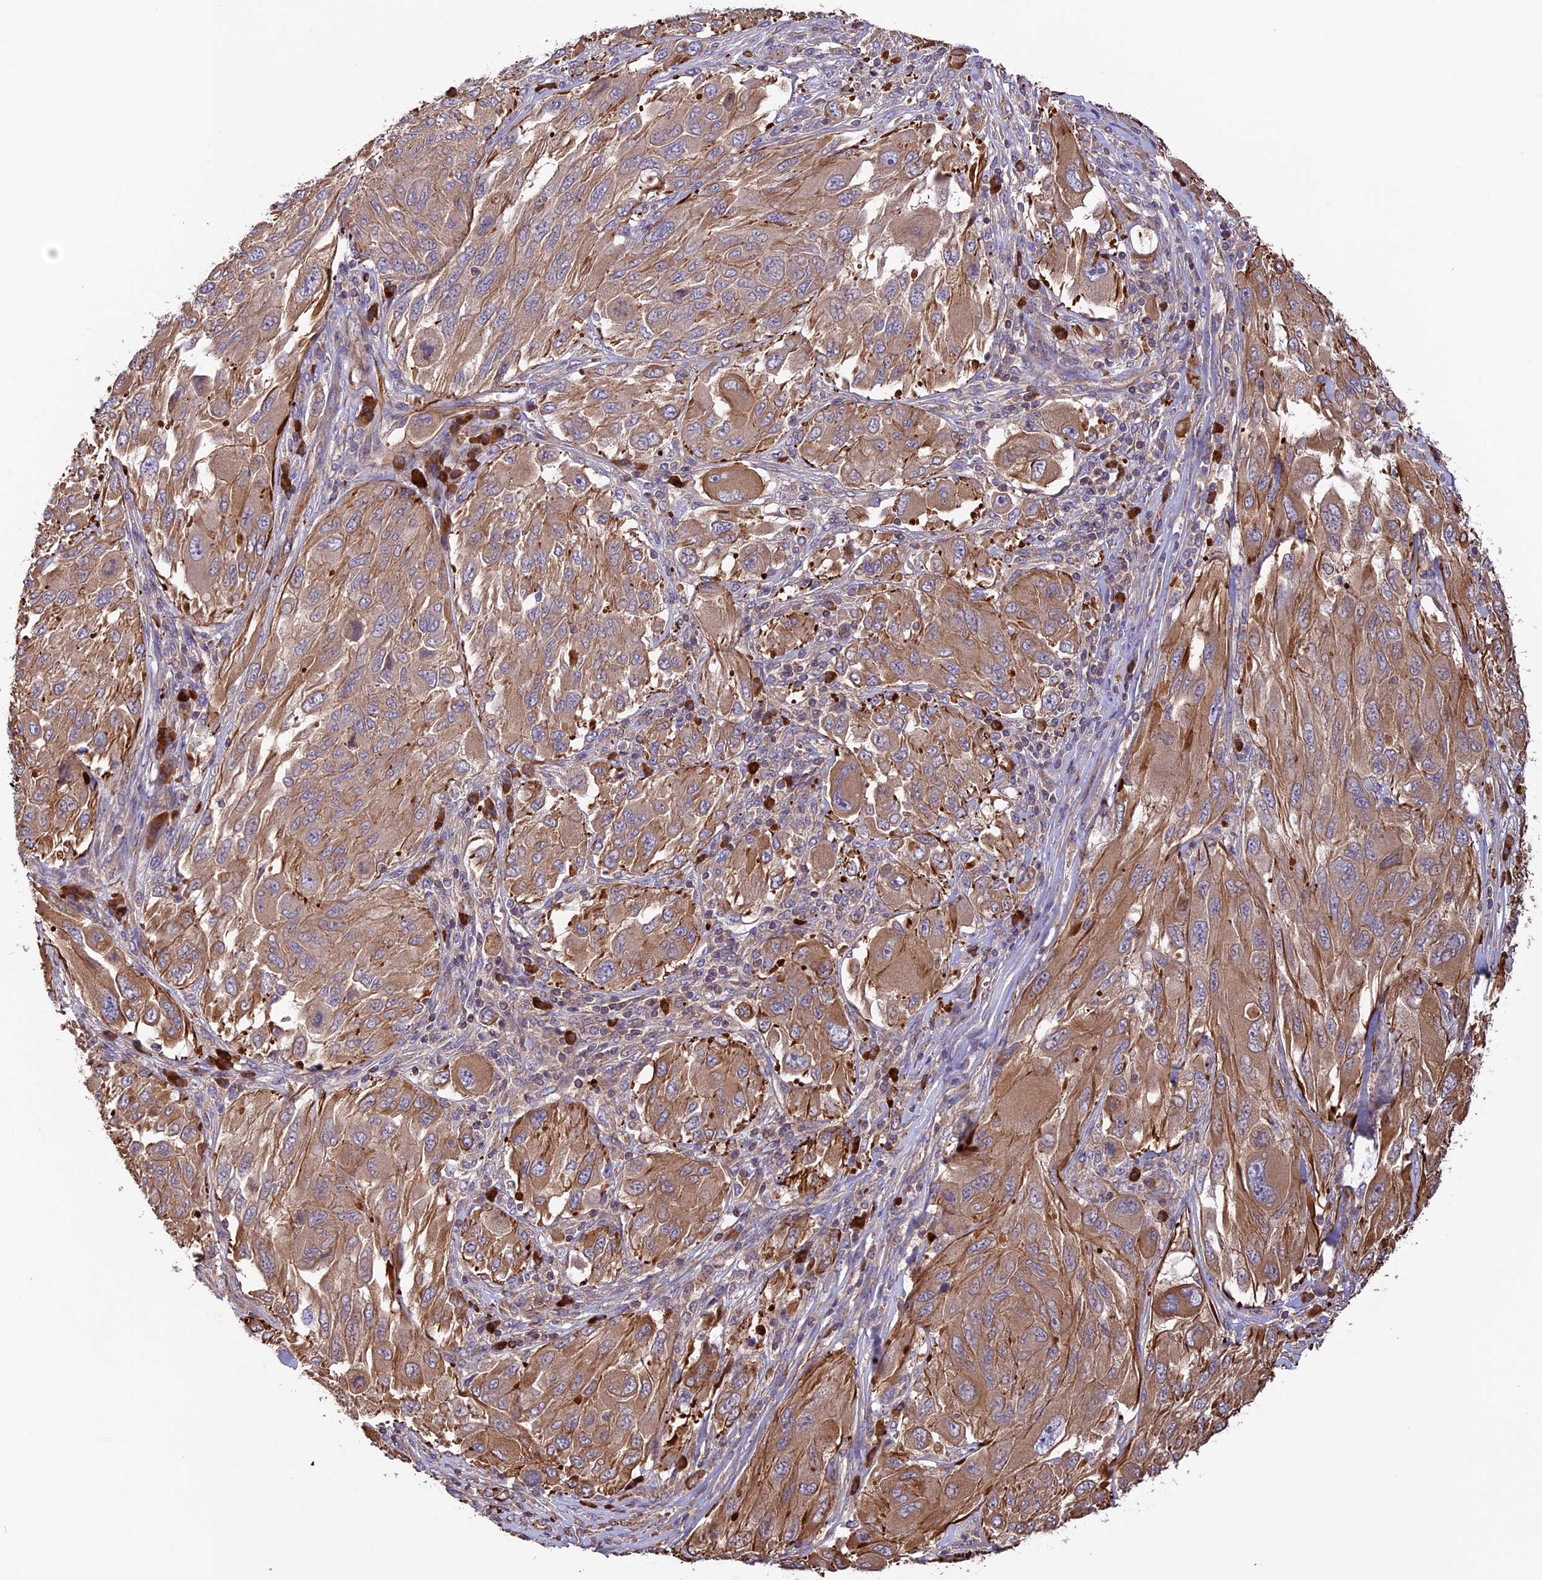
{"staining": {"intensity": "moderate", "quantity": ">75%", "location": "cytoplasmic/membranous"}, "tissue": "melanoma", "cell_type": "Tumor cells", "image_type": "cancer", "snomed": [{"axis": "morphology", "description": "Malignant melanoma, NOS"}, {"axis": "topography", "description": "Skin"}], "caption": "Tumor cells show medium levels of moderate cytoplasmic/membranous staining in approximately >75% of cells in melanoma.", "gene": "GAS8", "patient": {"sex": "female", "age": 91}}